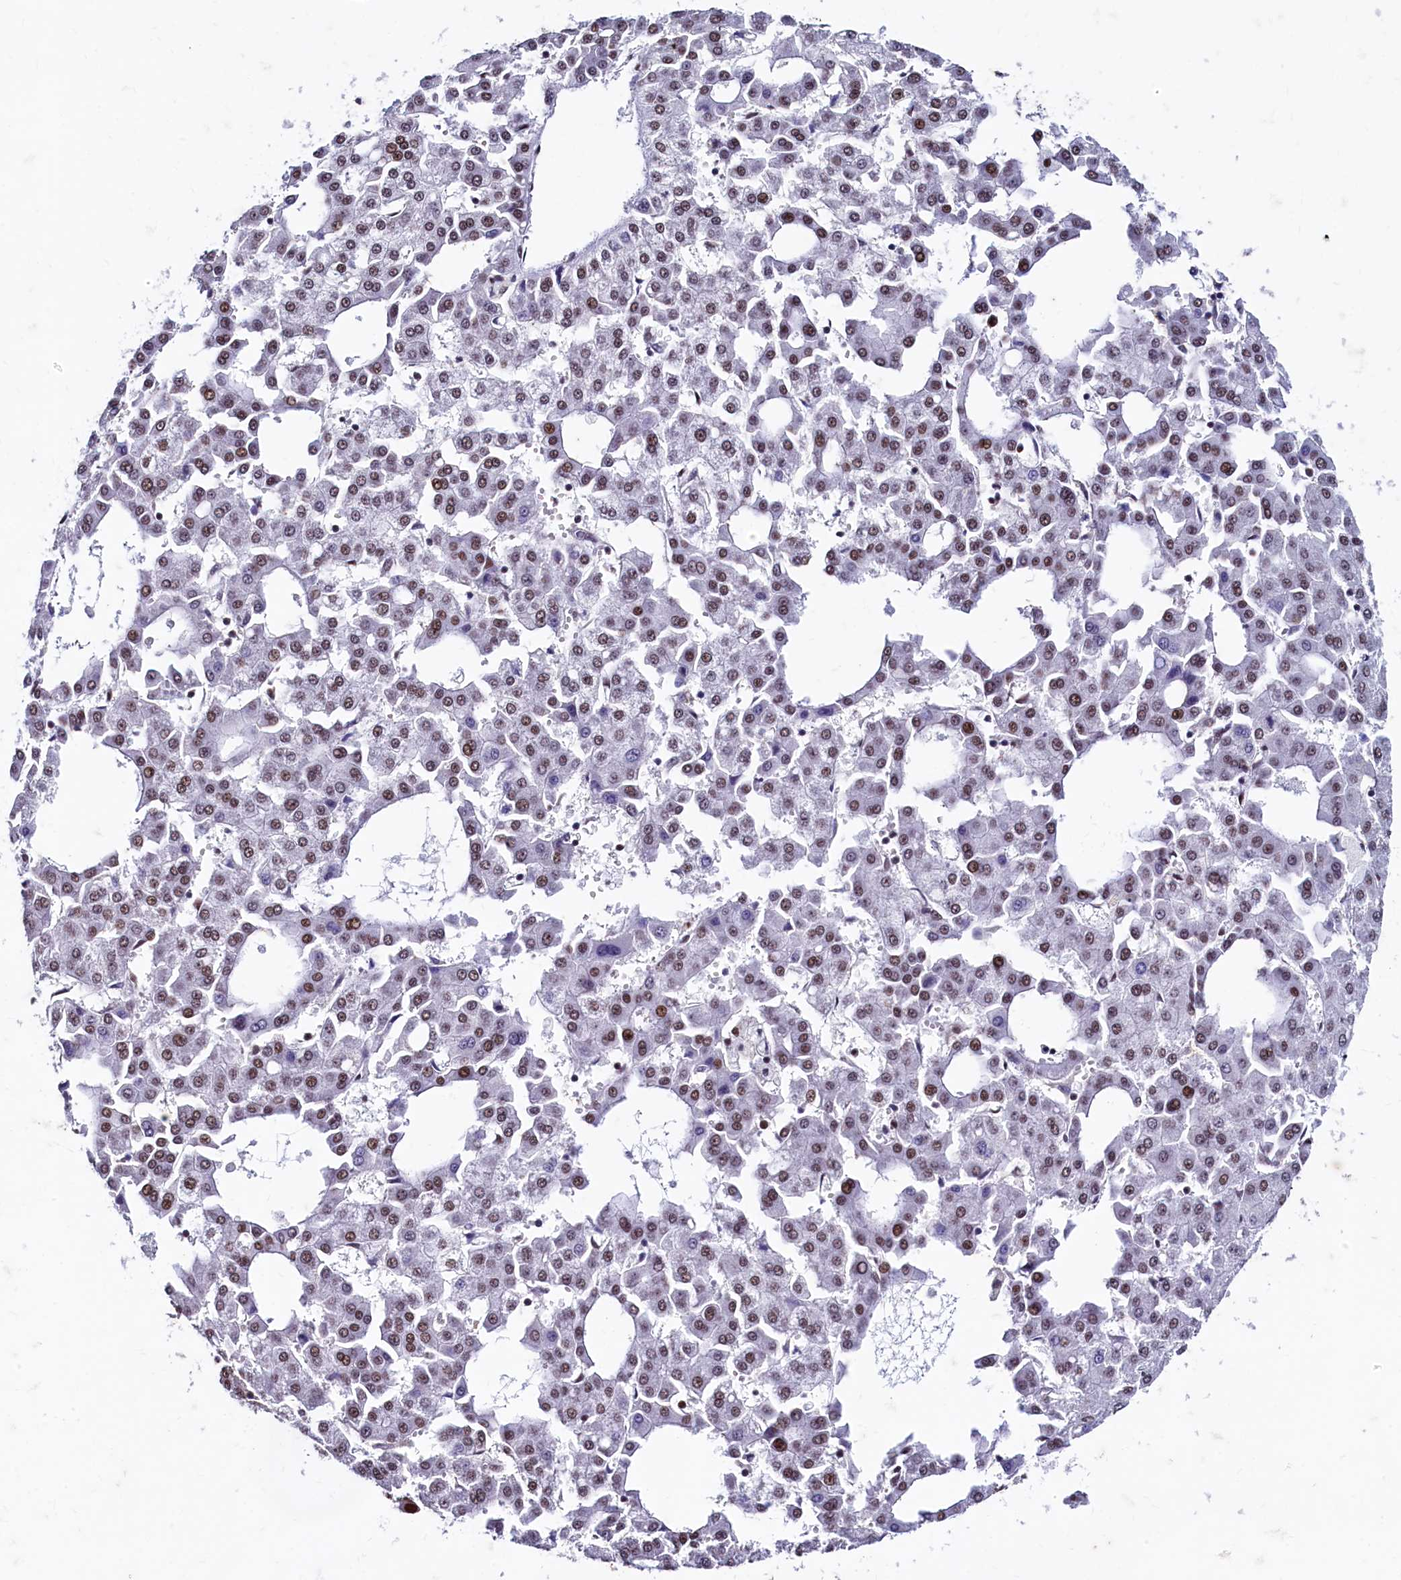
{"staining": {"intensity": "moderate", "quantity": "25%-75%", "location": "nuclear"}, "tissue": "liver cancer", "cell_type": "Tumor cells", "image_type": "cancer", "snomed": [{"axis": "morphology", "description": "Carcinoma, Hepatocellular, NOS"}, {"axis": "topography", "description": "Liver"}], "caption": "This is a micrograph of IHC staining of hepatocellular carcinoma (liver), which shows moderate positivity in the nuclear of tumor cells.", "gene": "CPSF7", "patient": {"sex": "male", "age": 47}}